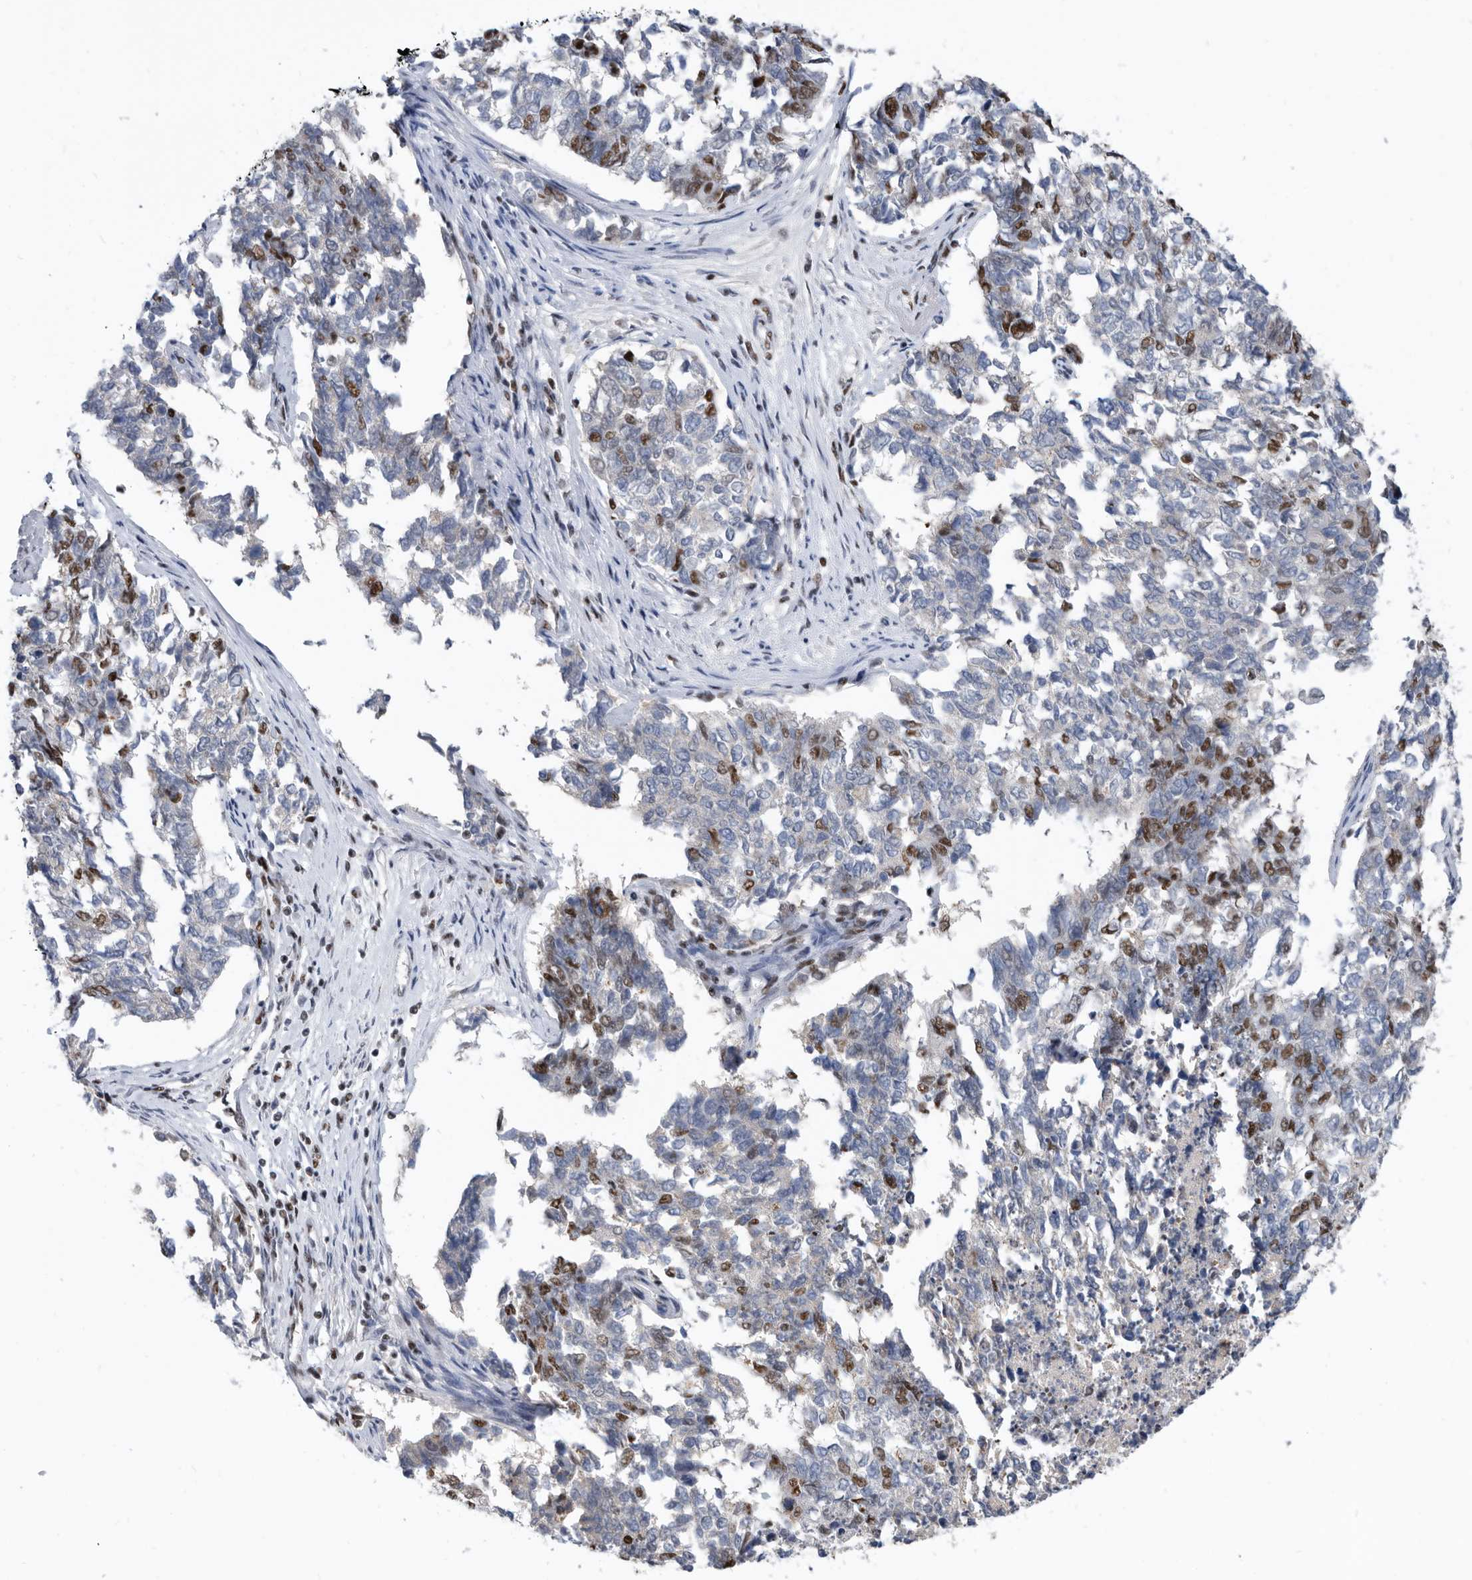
{"staining": {"intensity": "moderate", "quantity": "25%-75%", "location": "nuclear"}, "tissue": "cervical cancer", "cell_type": "Tumor cells", "image_type": "cancer", "snomed": [{"axis": "morphology", "description": "Squamous cell carcinoma, NOS"}, {"axis": "topography", "description": "Cervix"}], "caption": "Protein expression by IHC exhibits moderate nuclear expression in approximately 25%-75% of tumor cells in cervical cancer.", "gene": "SF3A1", "patient": {"sex": "female", "age": 63}}